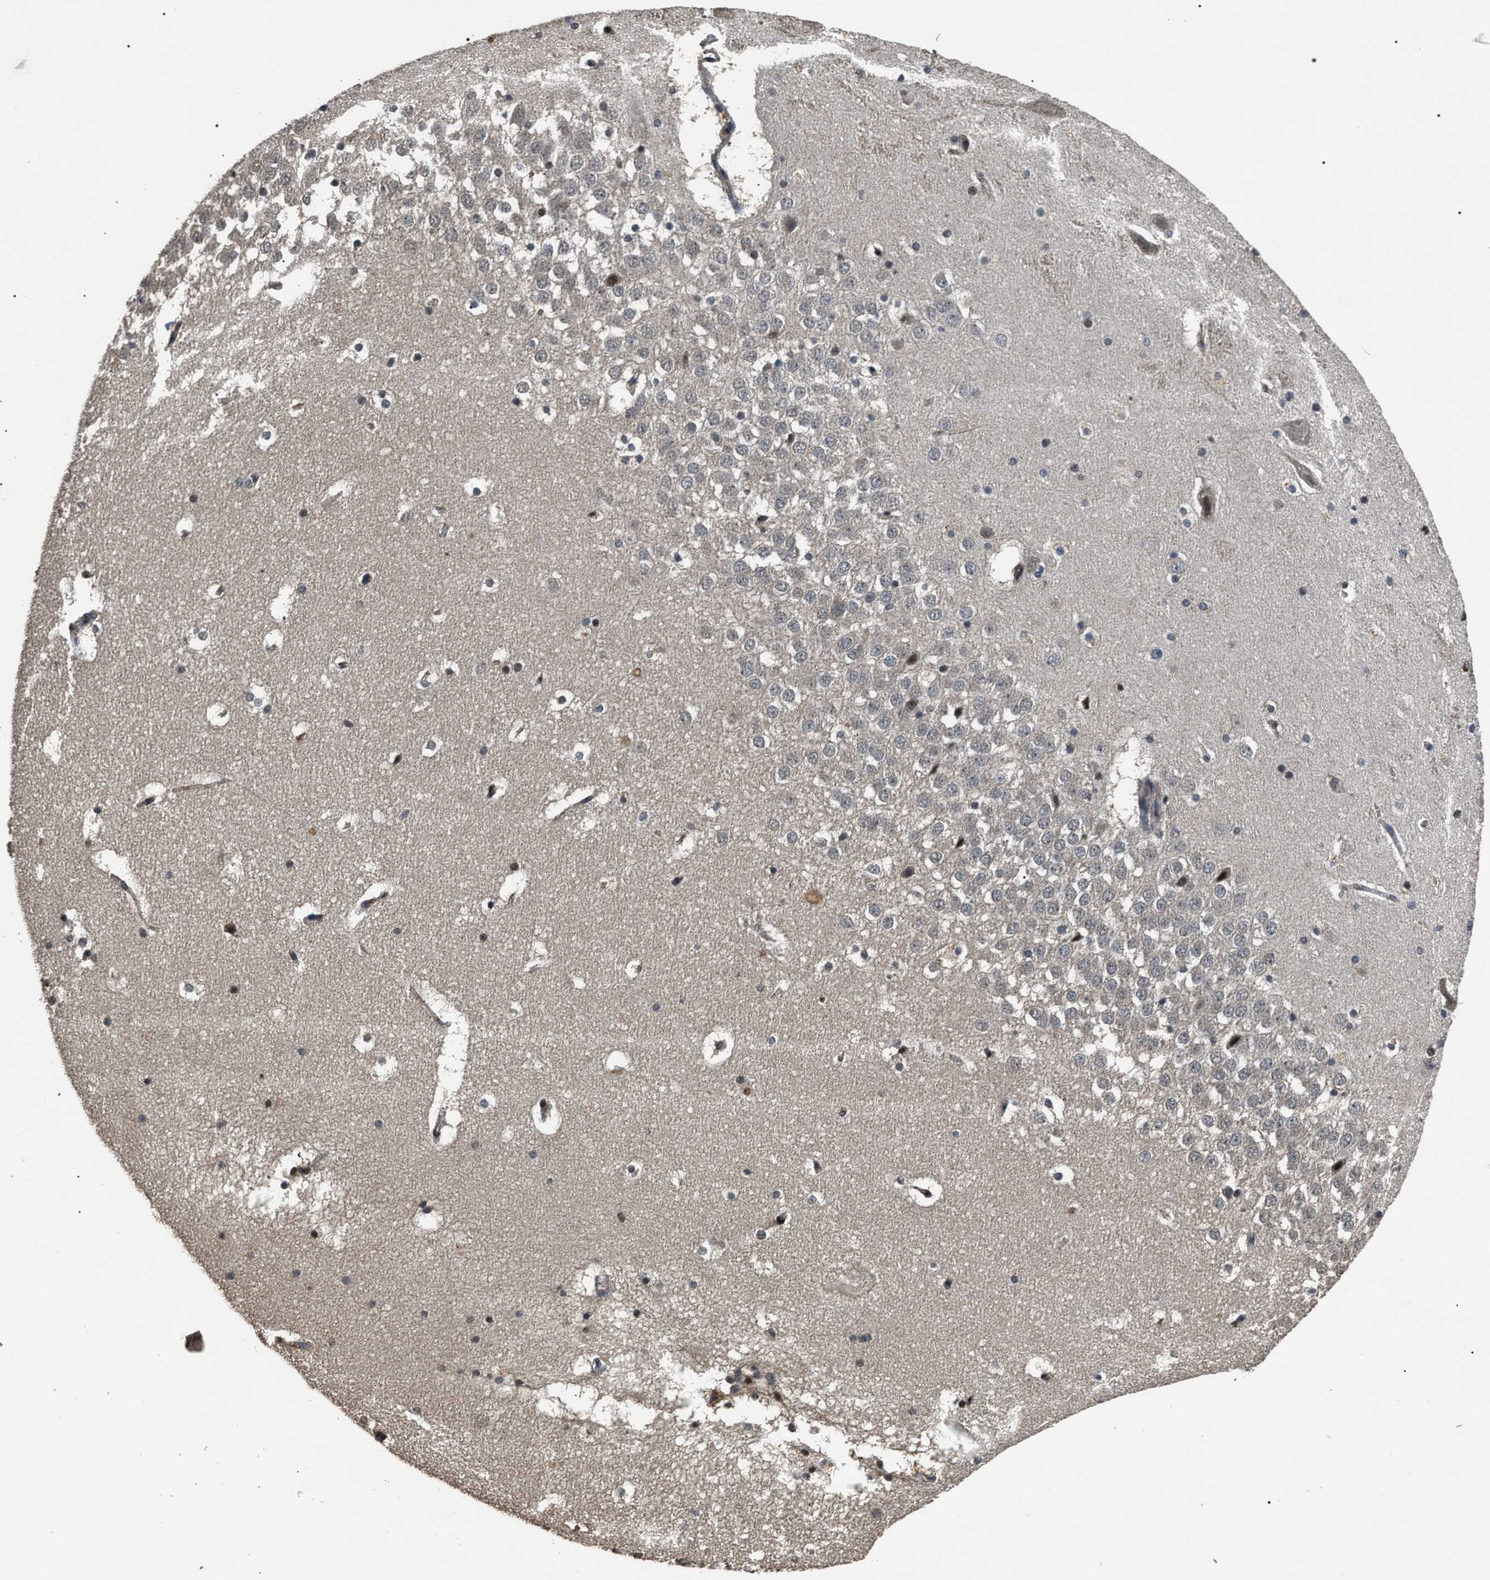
{"staining": {"intensity": "moderate", "quantity": "<25%", "location": "nuclear"}, "tissue": "hippocampus", "cell_type": "Glial cells", "image_type": "normal", "snomed": [{"axis": "morphology", "description": "Normal tissue, NOS"}, {"axis": "topography", "description": "Hippocampus"}], "caption": "Hippocampus was stained to show a protein in brown. There is low levels of moderate nuclear staining in approximately <25% of glial cells. (Stains: DAB in brown, nuclei in blue, Microscopy: brightfield microscopy at high magnification).", "gene": "ANP32E", "patient": {"sex": "male", "age": 45}}